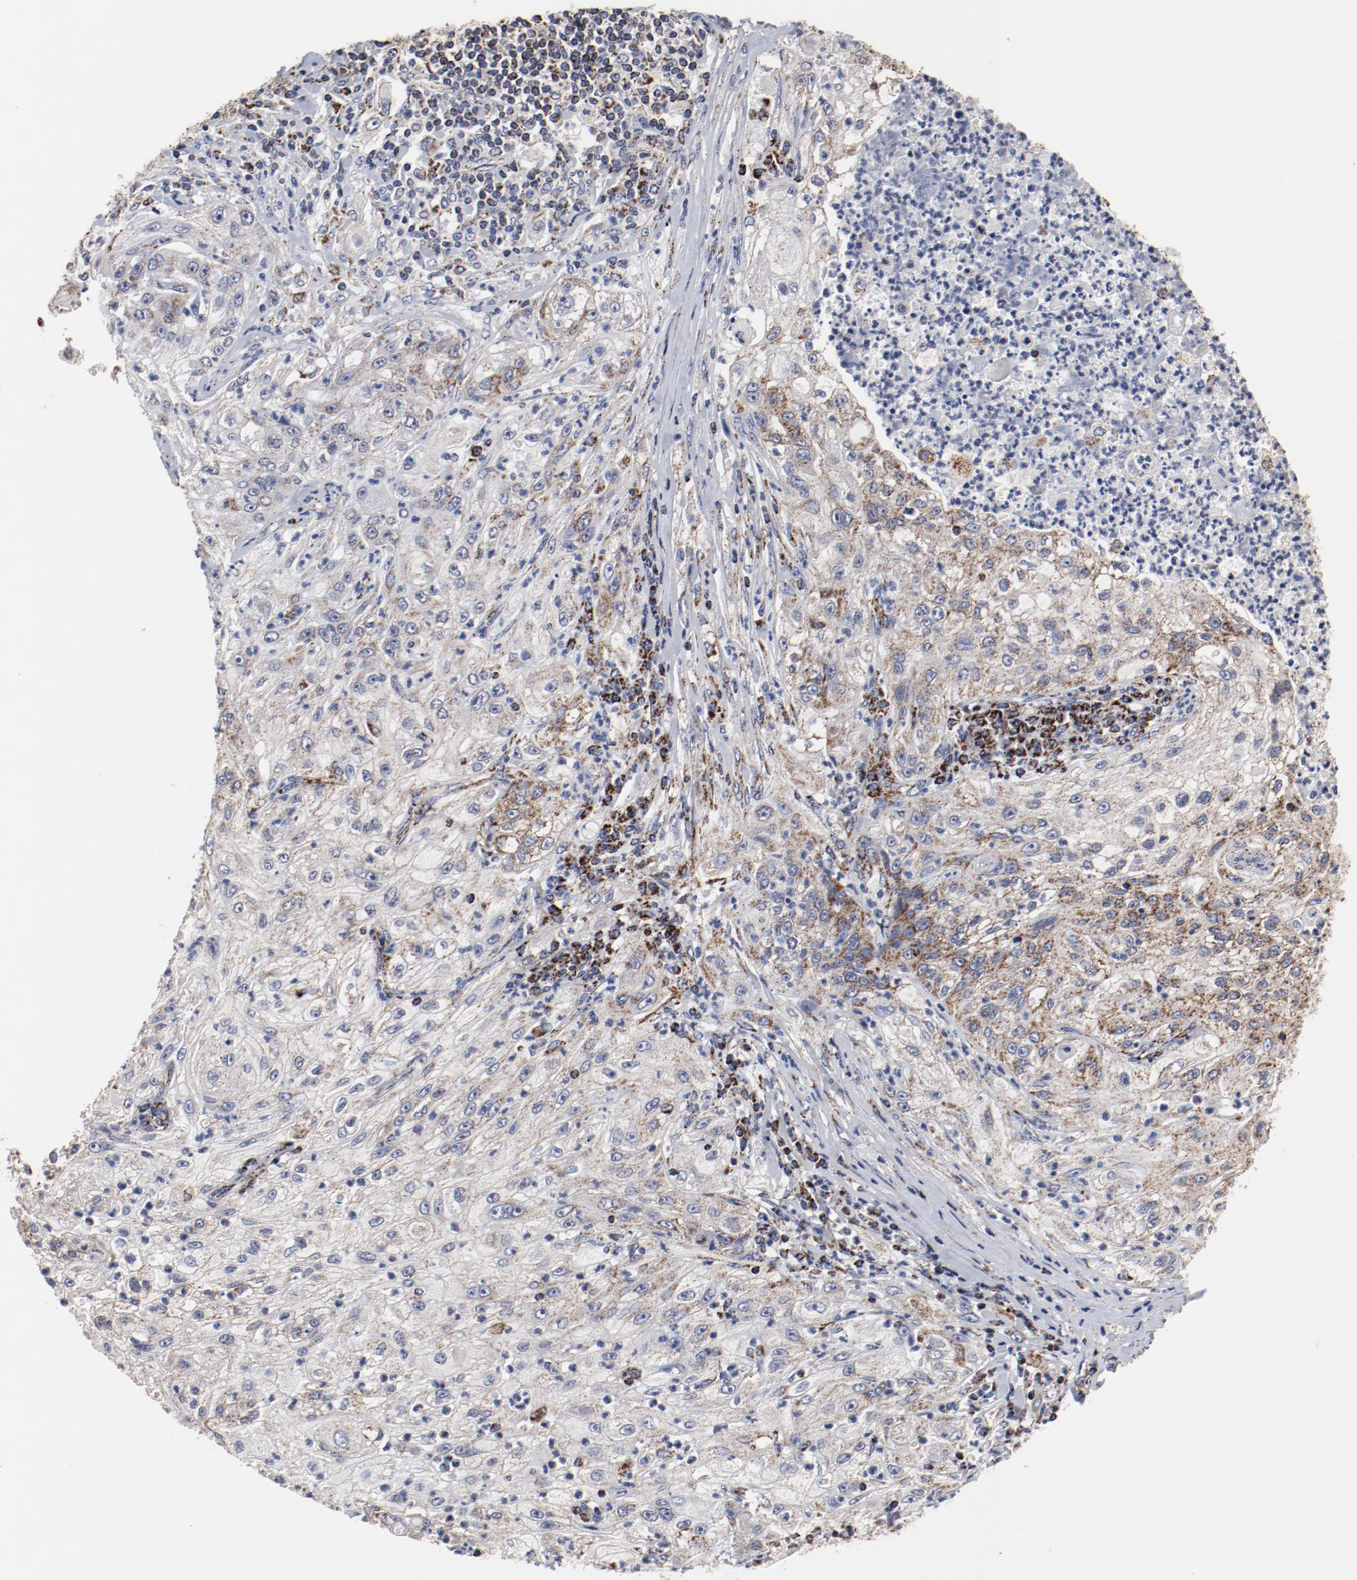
{"staining": {"intensity": "moderate", "quantity": ">75%", "location": "cytoplasmic/membranous"}, "tissue": "lung cancer", "cell_type": "Tumor cells", "image_type": "cancer", "snomed": [{"axis": "morphology", "description": "Inflammation, NOS"}, {"axis": "morphology", "description": "Squamous cell carcinoma, NOS"}, {"axis": "topography", "description": "Lymph node"}, {"axis": "topography", "description": "Soft tissue"}, {"axis": "topography", "description": "Lung"}], "caption": "DAB immunohistochemical staining of human lung squamous cell carcinoma displays moderate cytoplasmic/membranous protein staining in about >75% of tumor cells.", "gene": "NDUFV2", "patient": {"sex": "male", "age": 66}}